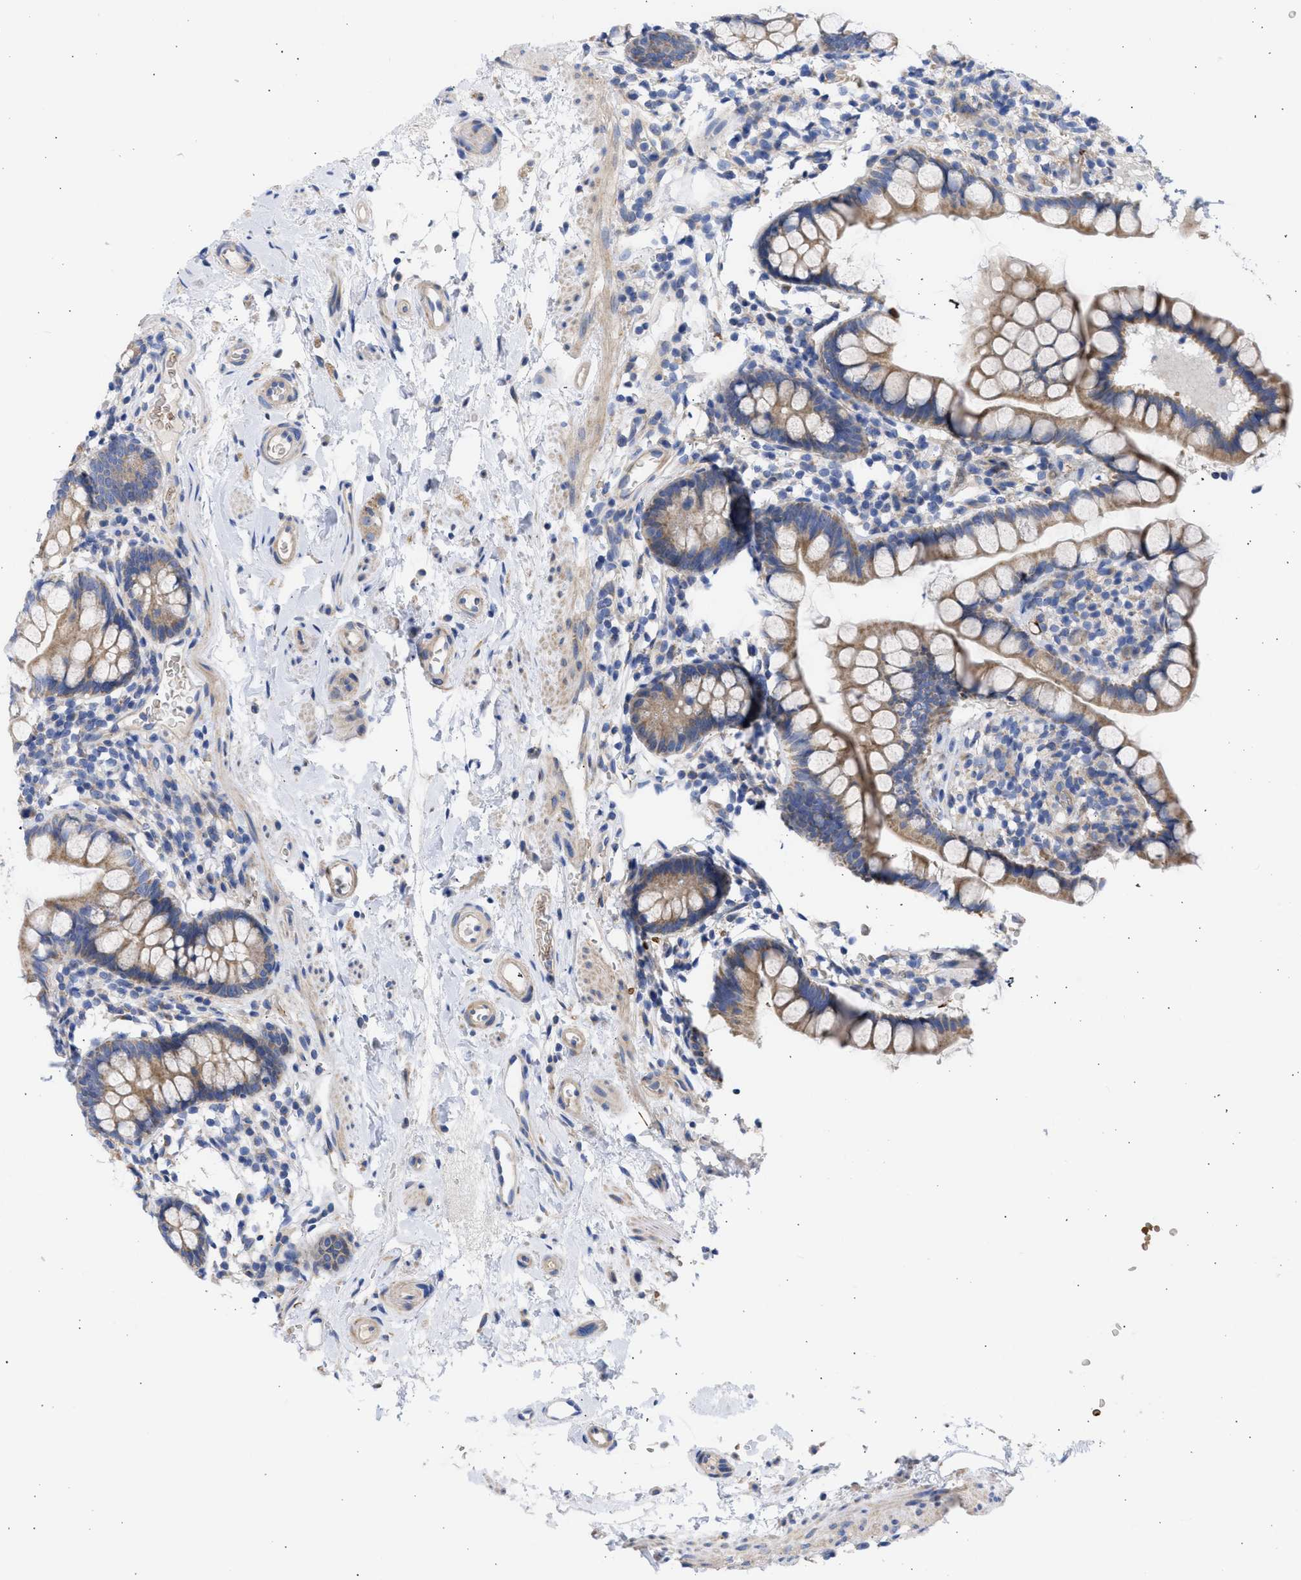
{"staining": {"intensity": "weak", "quantity": "25%-75%", "location": "cytoplasmic/membranous"}, "tissue": "small intestine", "cell_type": "Glandular cells", "image_type": "normal", "snomed": [{"axis": "morphology", "description": "Normal tissue, NOS"}, {"axis": "topography", "description": "Small intestine"}], "caption": "Immunohistochemistry (DAB) staining of unremarkable small intestine reveals weak cytoplasmic/membranous protein positivity in approximately 25%-75% of glandular cells.", "gene": "BTG3", "patient": {"sex": "female", "age": 84}}